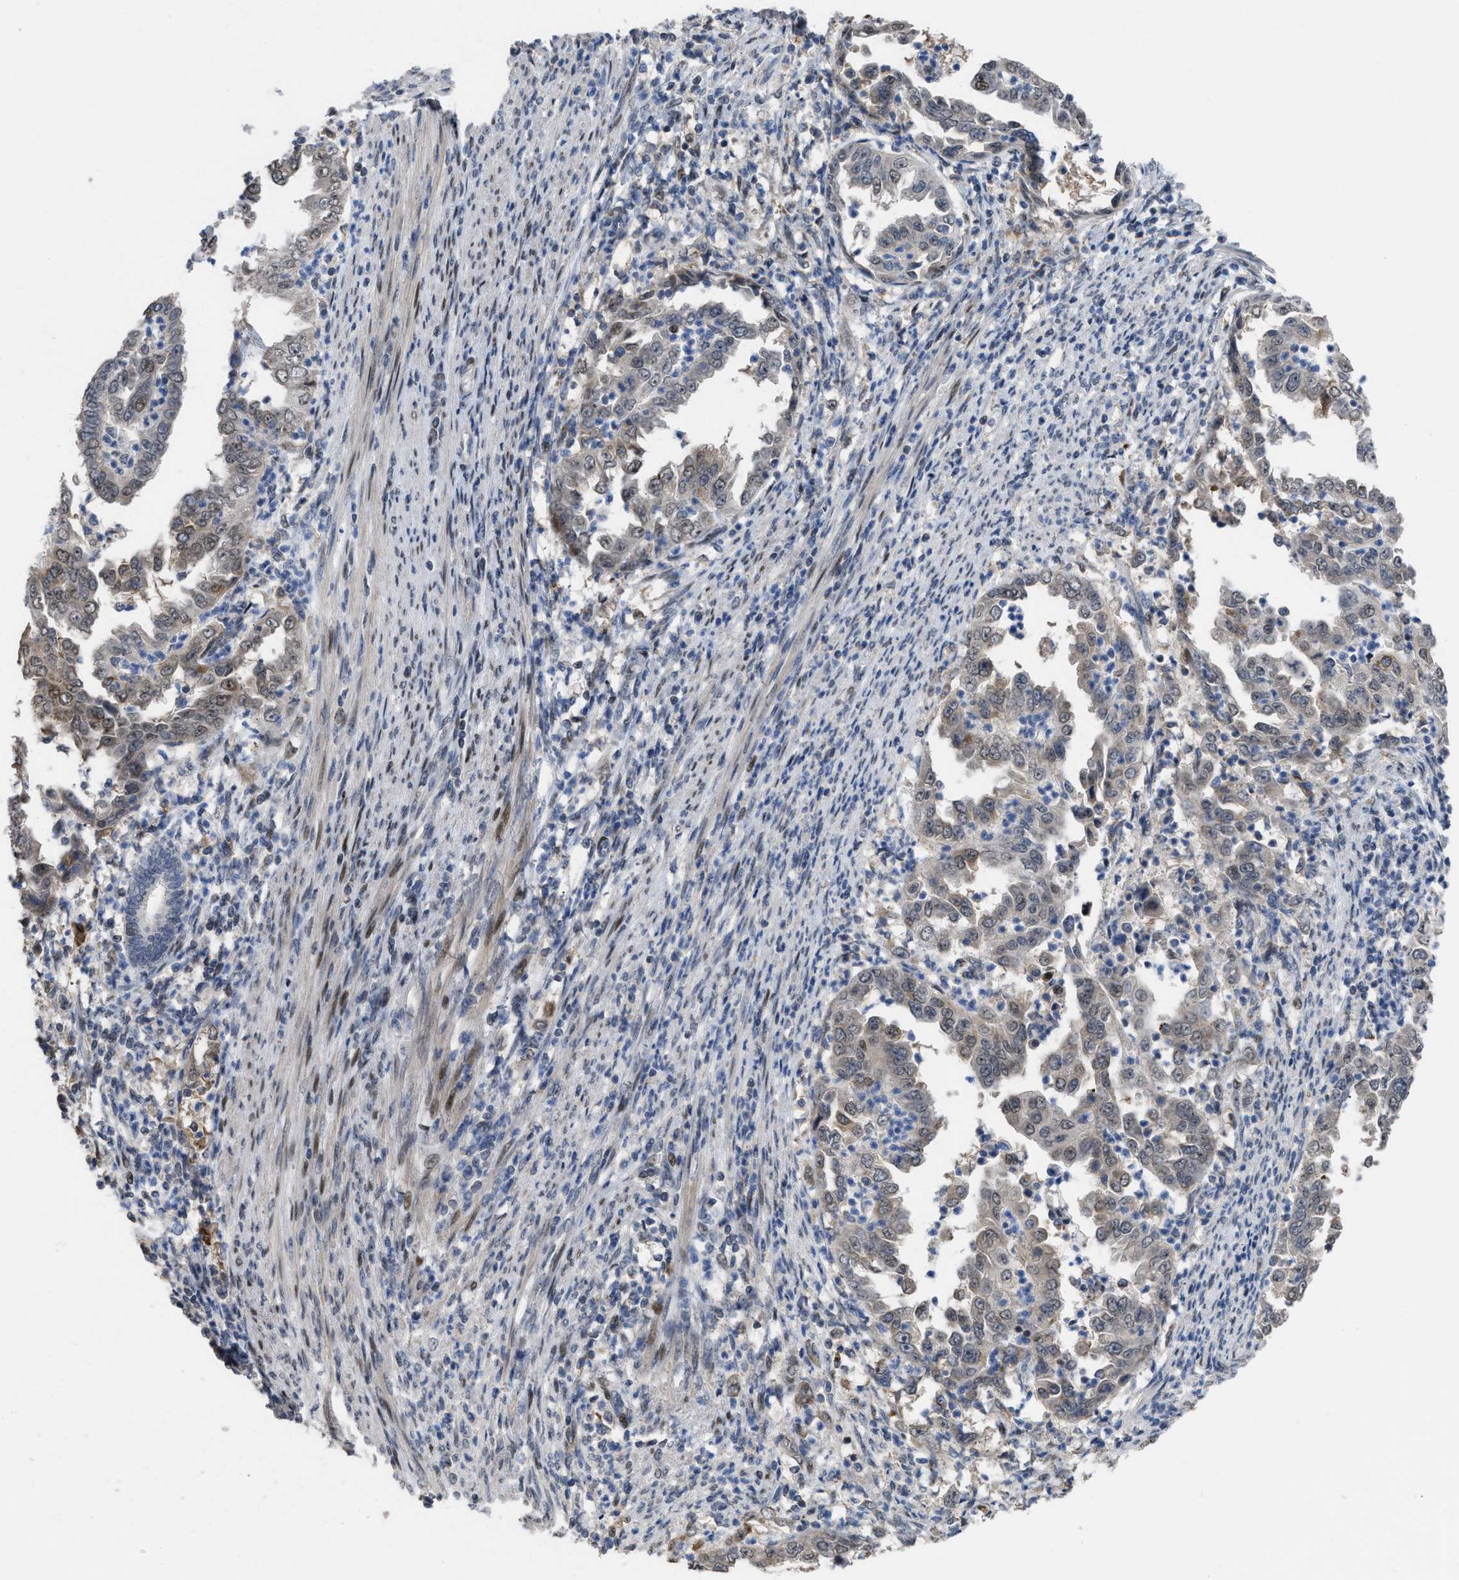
{"staining": {"intensity": "weak", "quantity": "25%-75%", "location": "nuclear"}, "tissue": "endometrial cancer", "cell_type": "Tumor cells", "image_type": "cancer", "snomed": [{"axis": "morphology", "description": "Adenocarcinoma, NOS"}, {"axis": "topography", "description": "Endometrium"}], "caption": "High-power microscopy captured an IHC micrograph of endometrial adenocarcinoma, revealing weak nuclear staining in about 25%-75% of tumor cells.", "gene": "SETDB1", "patient": {"sex": "female", "age": 85}}